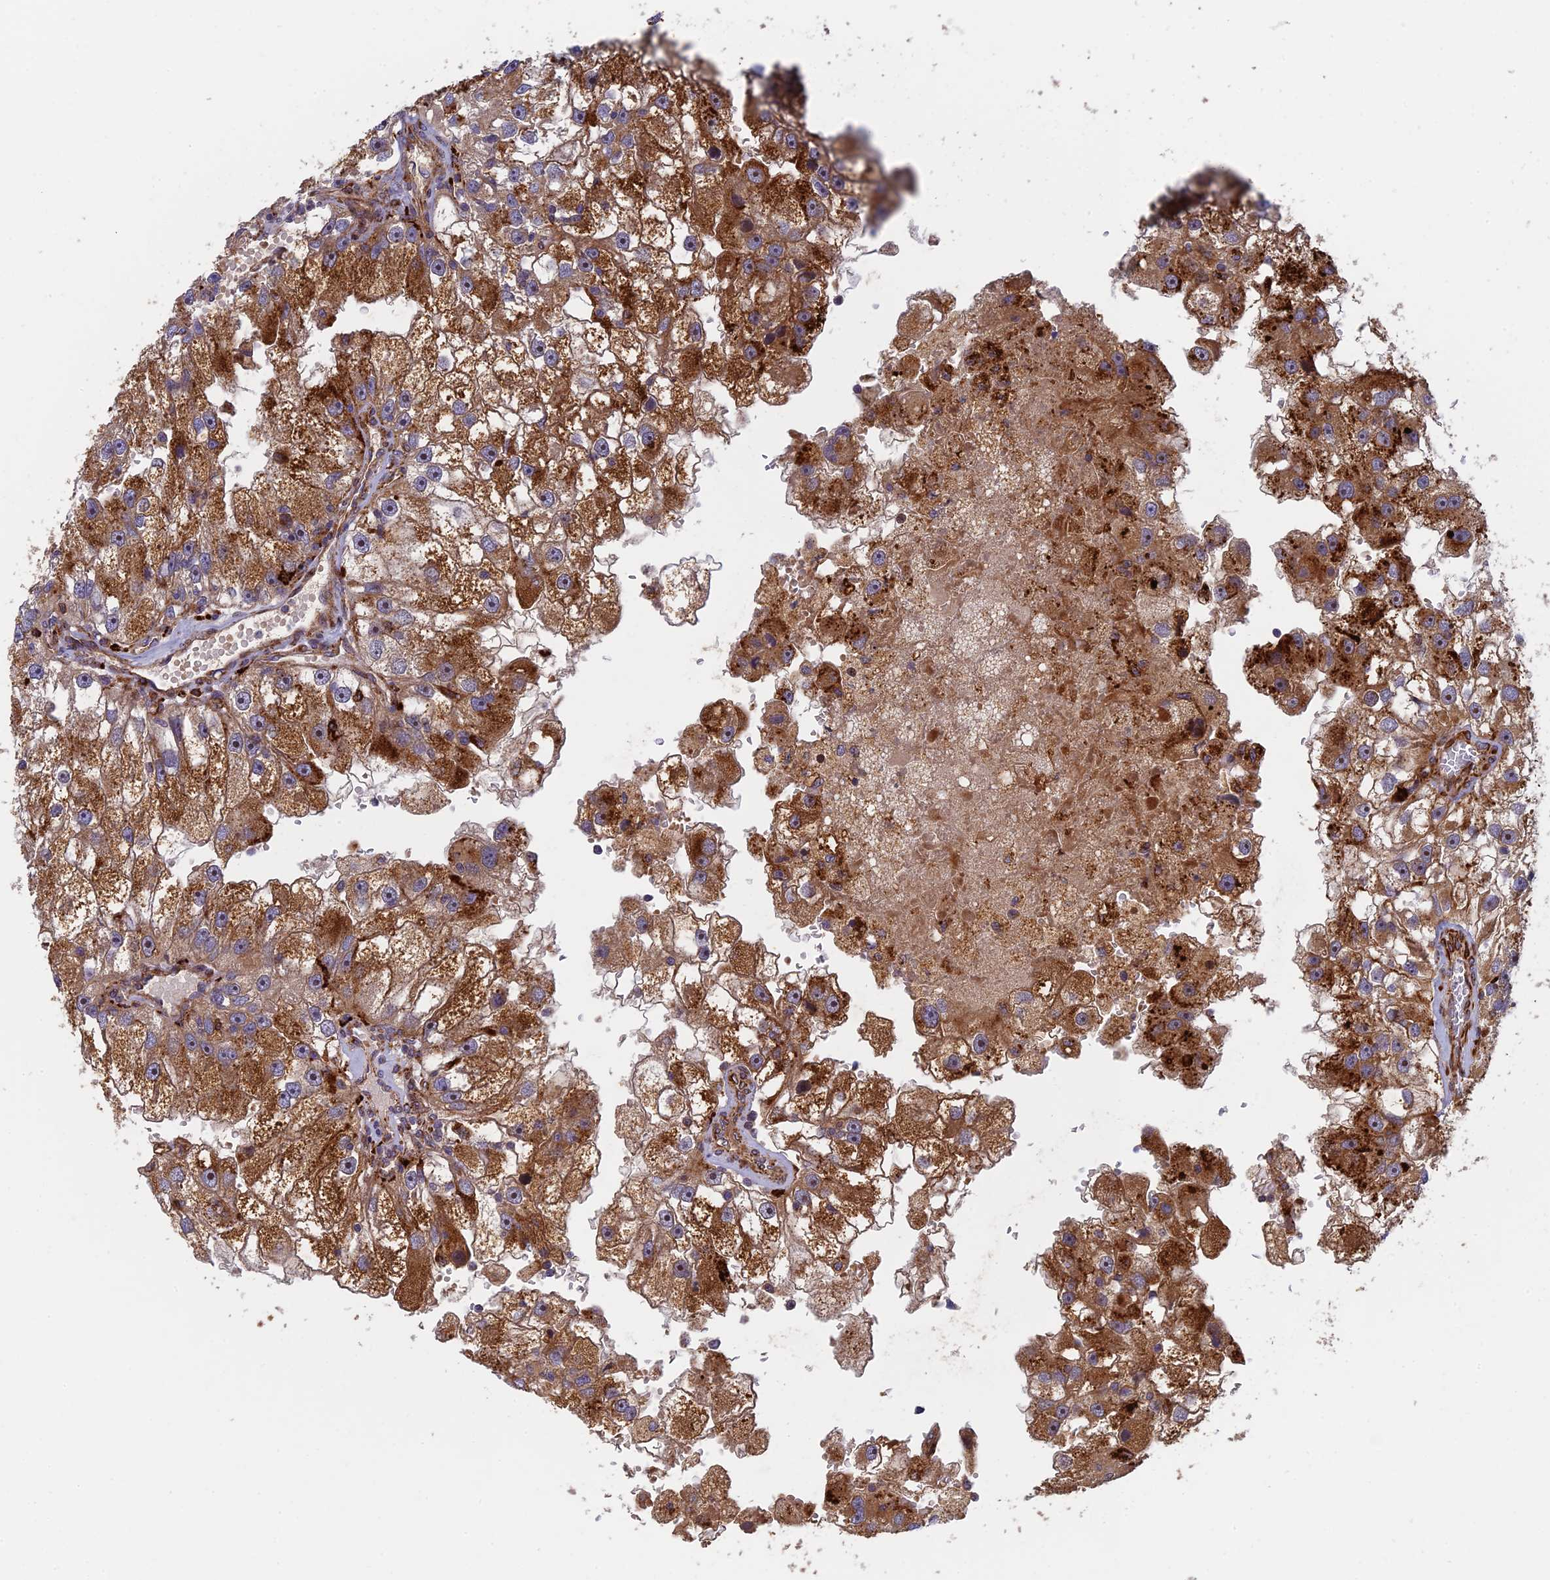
{"staining": {"intensity": "moderate", "quantity": ">75%", "location": "cytoplasmic/membranous,nuclear"}, "tissue": "renal cancer", "cell_type": "Tumor cells", "image_type": "cancer", "snomed": [{"axis": "morphology", "description": "Adenocarcinoma, NOS"}, {"axis": "topography", "description": "Kidney"}], "caption": "There is medium levels of moderate cytoplasmic/membranous and nuclear positivity in tumor cells of renal adenocarcinoma, as demonstrated by immunohistochemical staining (brown color).", "gene": "PPP2R3C", "patient": {"sex": "male", "age": 63}}